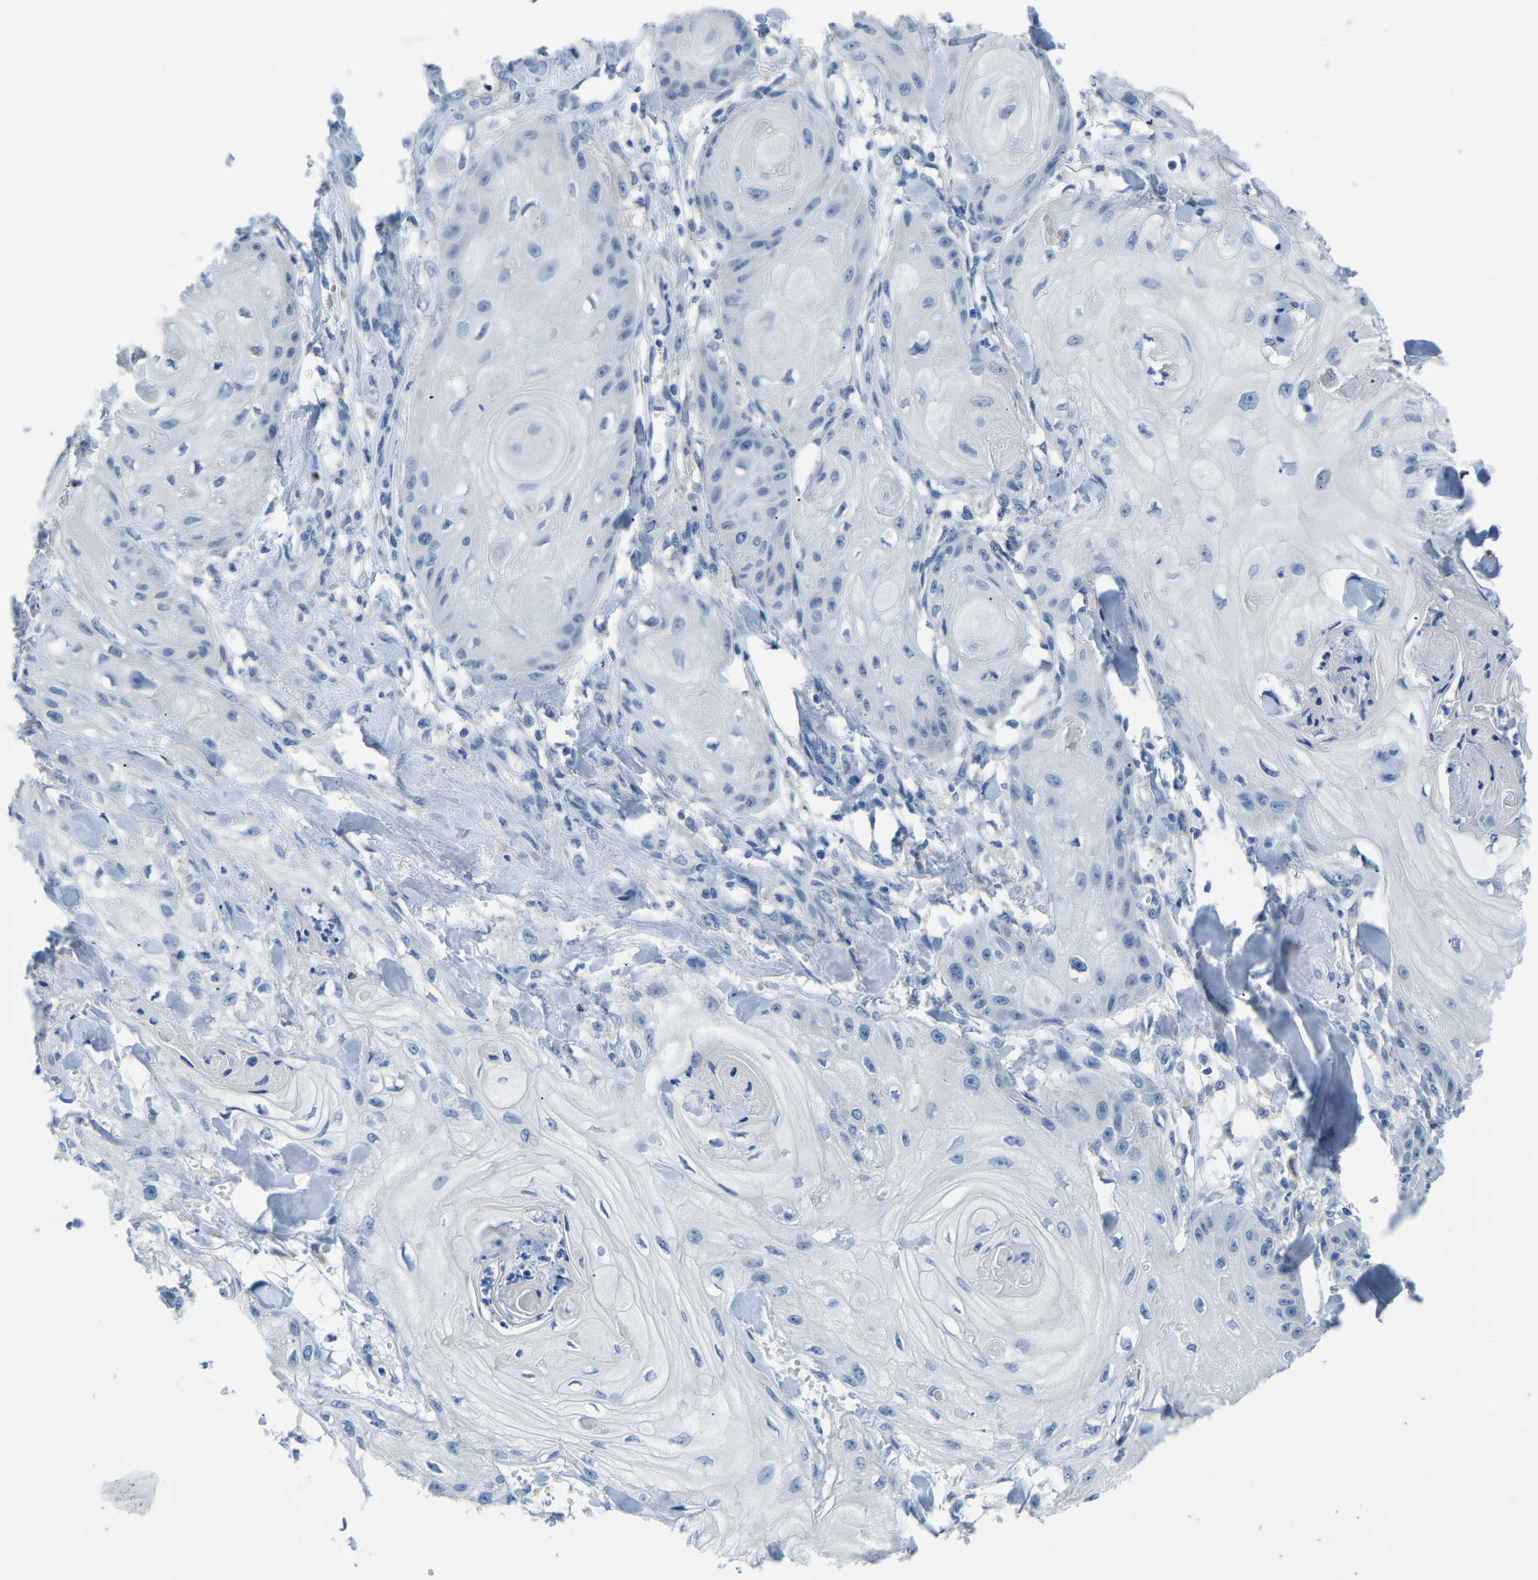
{"staining": {"intensity": "negative", "quantity": "none", "location": "none"}, "tissue": "skin cancer", "cell_type": "Tumor cells", "image_type": "cancer", "snomed": [{"axis": "morphology", "description": "Squamous cell carcinoma, NOS"}, {"axis": "topography", "description": "Skin"}], "caption": "Immunohistochemistry (IHC) of human squamous cell carcinoma (skin) reveals no expression in tumor cells. (DAB immunohistochemistry (IHC) visualized using brightfield microscopy, high magnification).", "gene": "LIAS", "patient": {"sex": "male", "age": 74}}